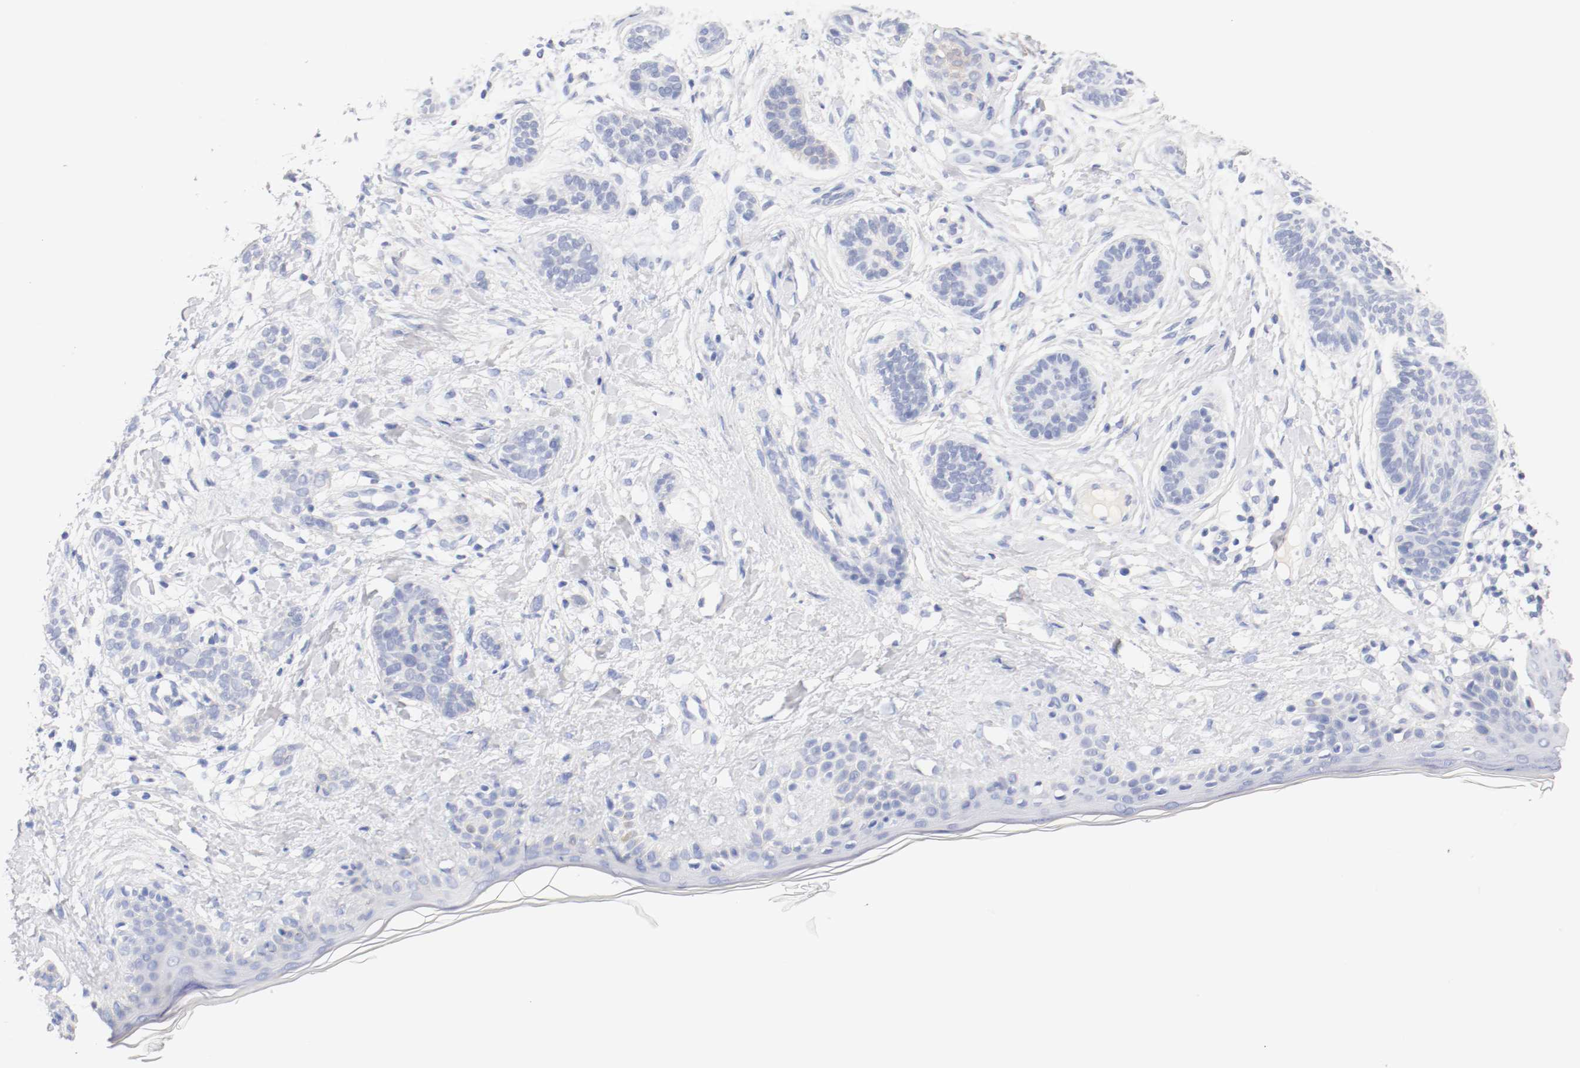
{"staining": {"intensity": "weak", "quantity": "25%-75%", "location": "cytoplasmic/membranous"}, "tissue": "skin cancer", "cell_type": "Tumor cells", "image_type": "cancer", "snomed": [{"axis": "morphology", "description": "Normal tissue, NOS"}, {"axis": "morphology", "description": "Basal cell carcinoma"}, {"axis": "topography", "description": "Skin"}], "caption": "This is an image of IHC staining of basal cell carcinoma (skin), which shows weak expression in the cytoplasmic/membranous of tumor cells.", "gene": "HOMER1", "patient": {"sex": "male", "age": 63}}